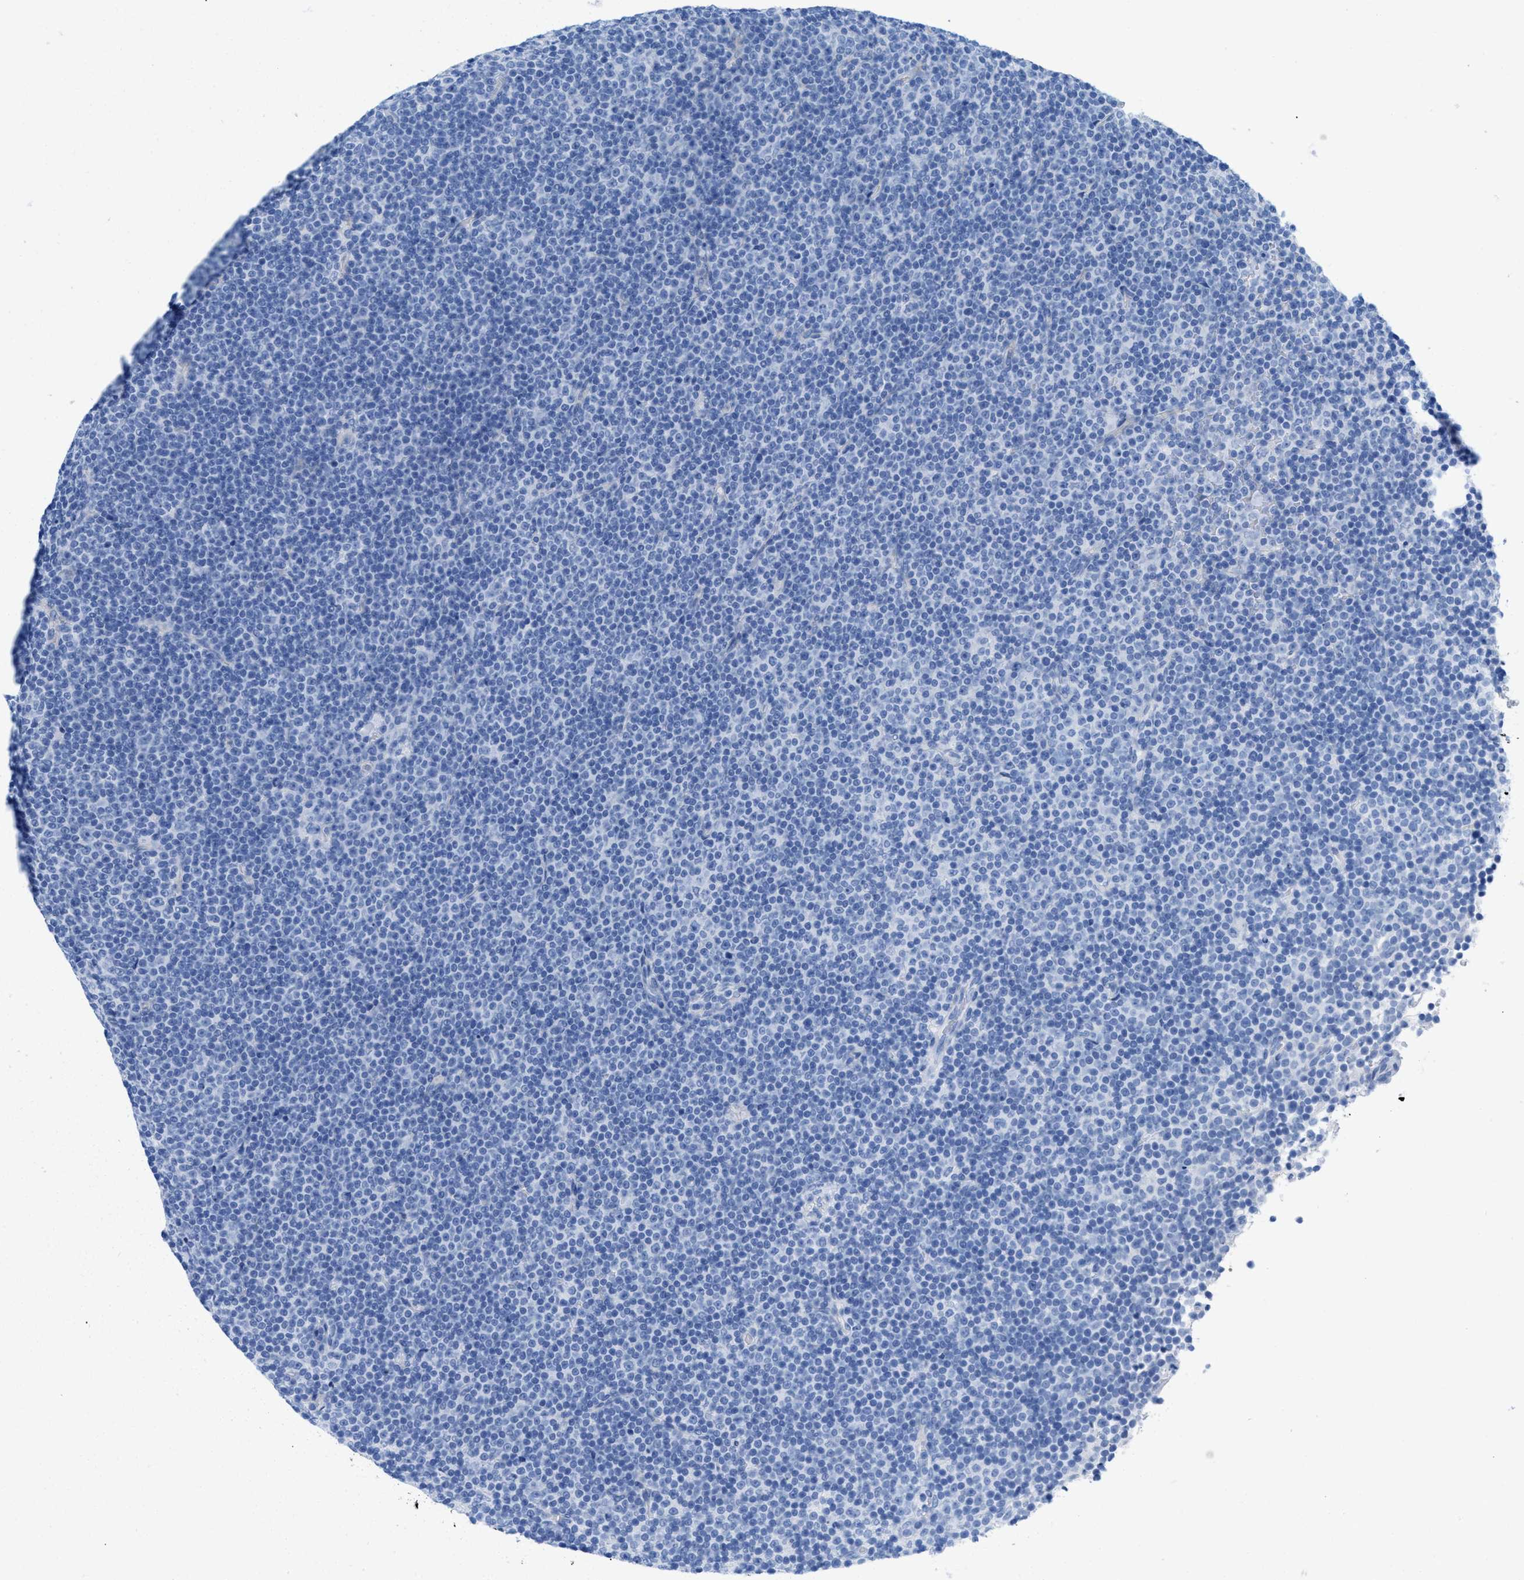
{"staining": {"intensity": "negative", "quantity": "none", "location": "none"}, "tissue": "lymphoma", "cell_type": "Tumor cells", "image_type": "cancer", "snomed": [{"axis": "morphology", "description": "Malignant lymphoma, non-Hodgkin's type, Low grade"}, {"axis": "topography", "description": "Lymph node"}], "caption": "Tumor cells show no significant protein expression in malignant lymphoma, non-Hodgkin's type (low-grade).", "gene": "ANKFN1", "patient": {"sex": "female", "age": 67}}